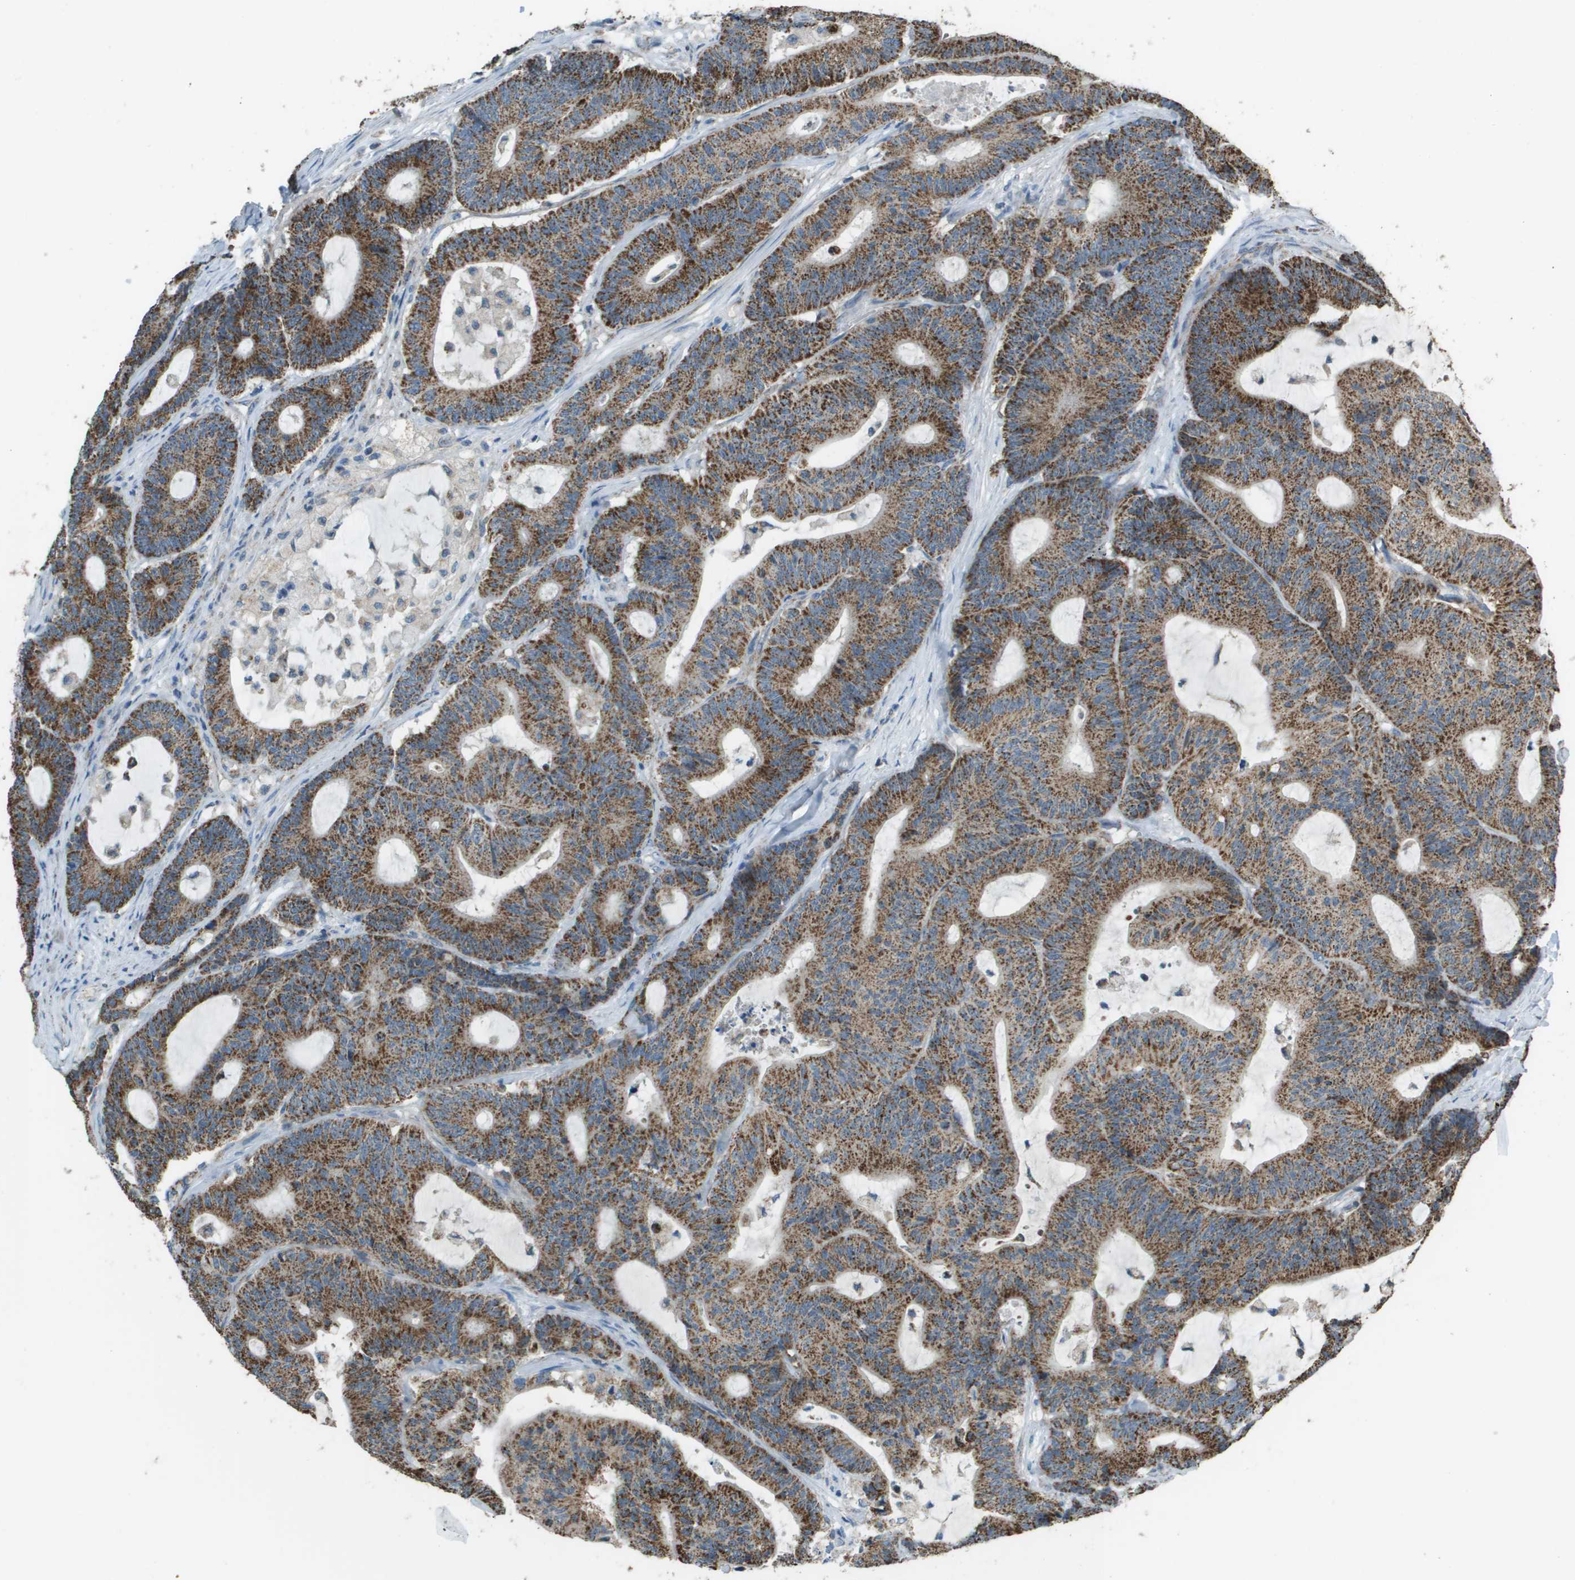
{"staining": {"intensity": "moderate", "quantity": ">75%", "location": "cytoplasmic/membranous"}, "tissue": "colorectal cancer", "cell_type": "Tumor cells", "image_type": "cancer", "snomed": [{"axis": "morphology", "description": "Adenocarcinoma, NOS"}, {"axis": "topography", "description": "Colon"}], "caption": "Protein expression by immunohistochemistry (IHC) exhibits moderate cytoplasmic/membranous positivity in about >75% of tumor cells in colorectal adenocarcinoma.", "gene": "FH", "patient": {"sex": "female", "age": 84}}